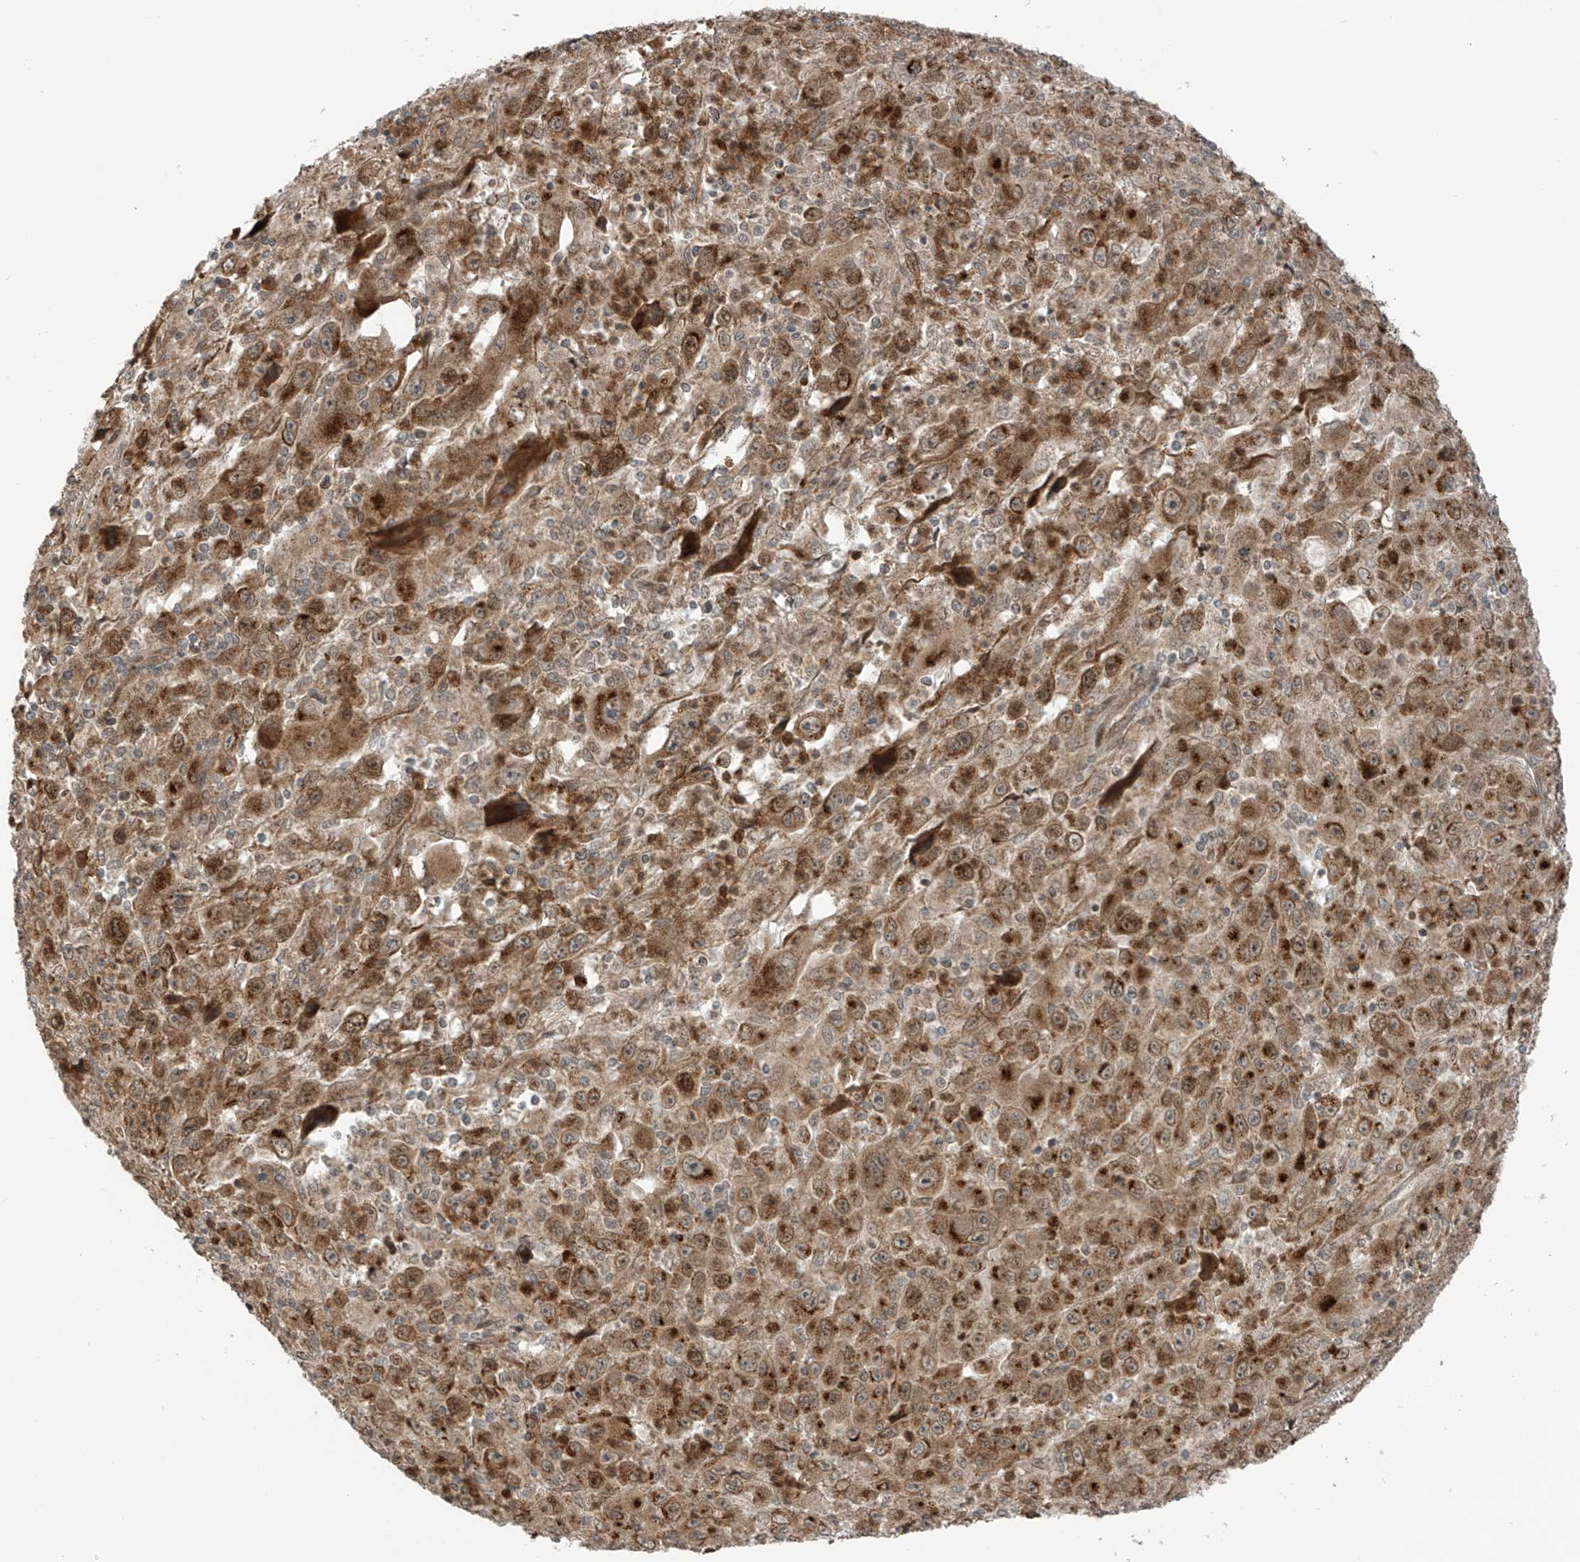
{"staining": {"intensity": "strong", "quantity": ">75%", "location": "cytoplasmic/membranous,nuclear"}, "tissue": "melanoma", "cell_type": "Tumor cells", "image_type": "cancer", "snomed": [{"axis": "morphology", "description": "Malignant melanoma, Metastatic site"}, {"axis": "topography", "description": "Skin"}], "caption": "Immunohistochemical staining of melanoma reveals high levels of strong cytoplasmic/membranous and nuclear protein positivity in approximately >75% of tumor cells.", "gene": "PDE11A", "patient": {"sex": "female", "age": 56}}